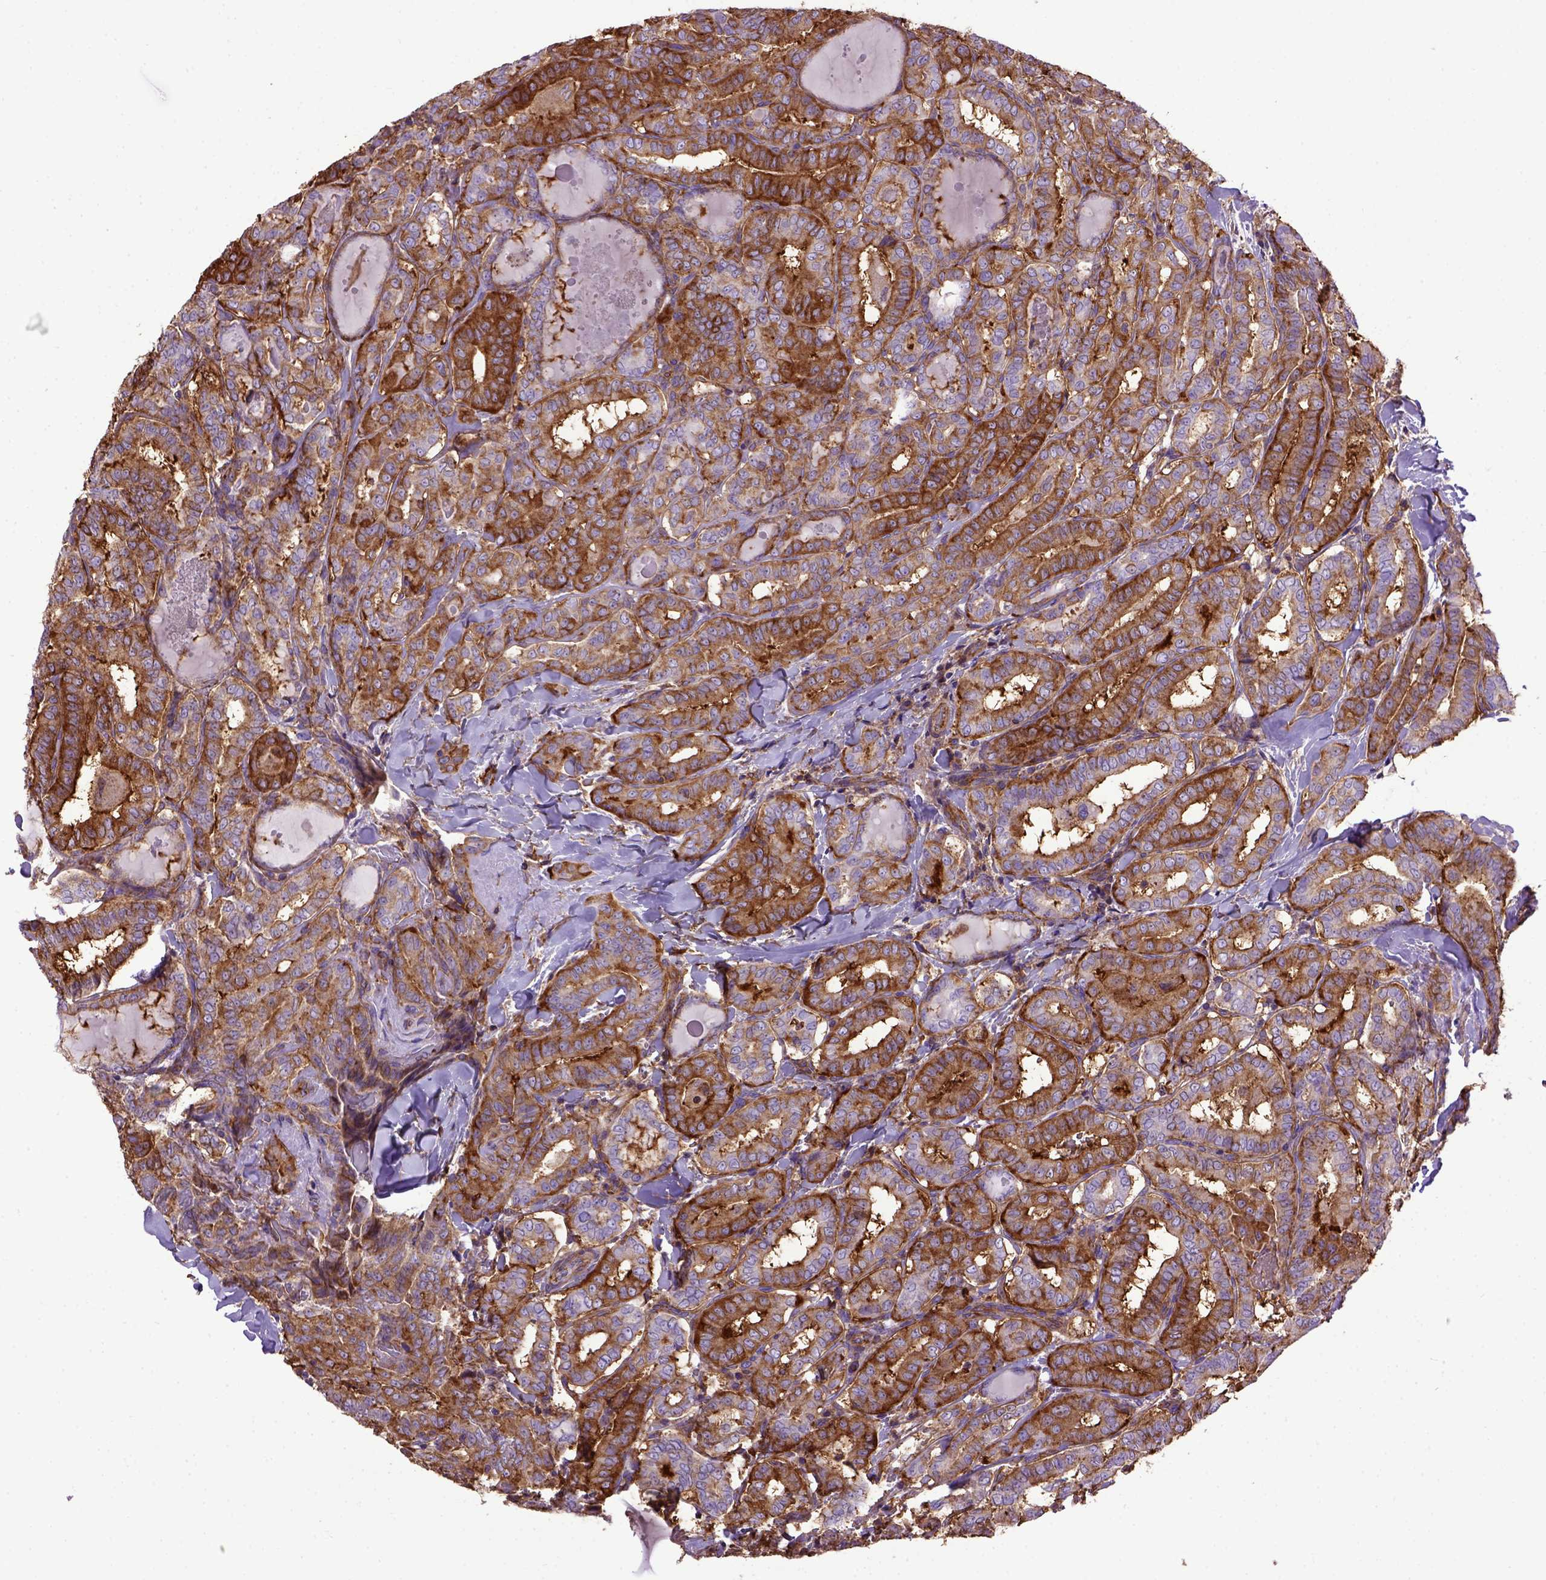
{"staining": {"intensity": "moderate", "quantity": ">75%", "location": "cytoplasmic/membranous"}, "tissue": "thyroid cancer", "cell_type": "Tumor cells", "image_type": "cancer", "snomed": [{"axis": "morphology", "description": "Papillary adenocarcinoma, NOS"}, {"axis": "morphology", "description": "Papillary adenoma metastatic"}, {"axis": "topography", "description": "Thyroid gland"}], "caption": "Immunohistochemistry (IHC) of human papillary adenoma metastatic (thyroid) reveals medium levels of moderate cytoplasmic/membranous staining in about >75% of tumor cells. (Stains: DAB (3,3'-diaminobenzidine) in brown, nuclei in blue, Microscopy: brightfield microscopy at high magnification).", "gene": "MVP", "patient": {"sex": "female", "age": 50}}